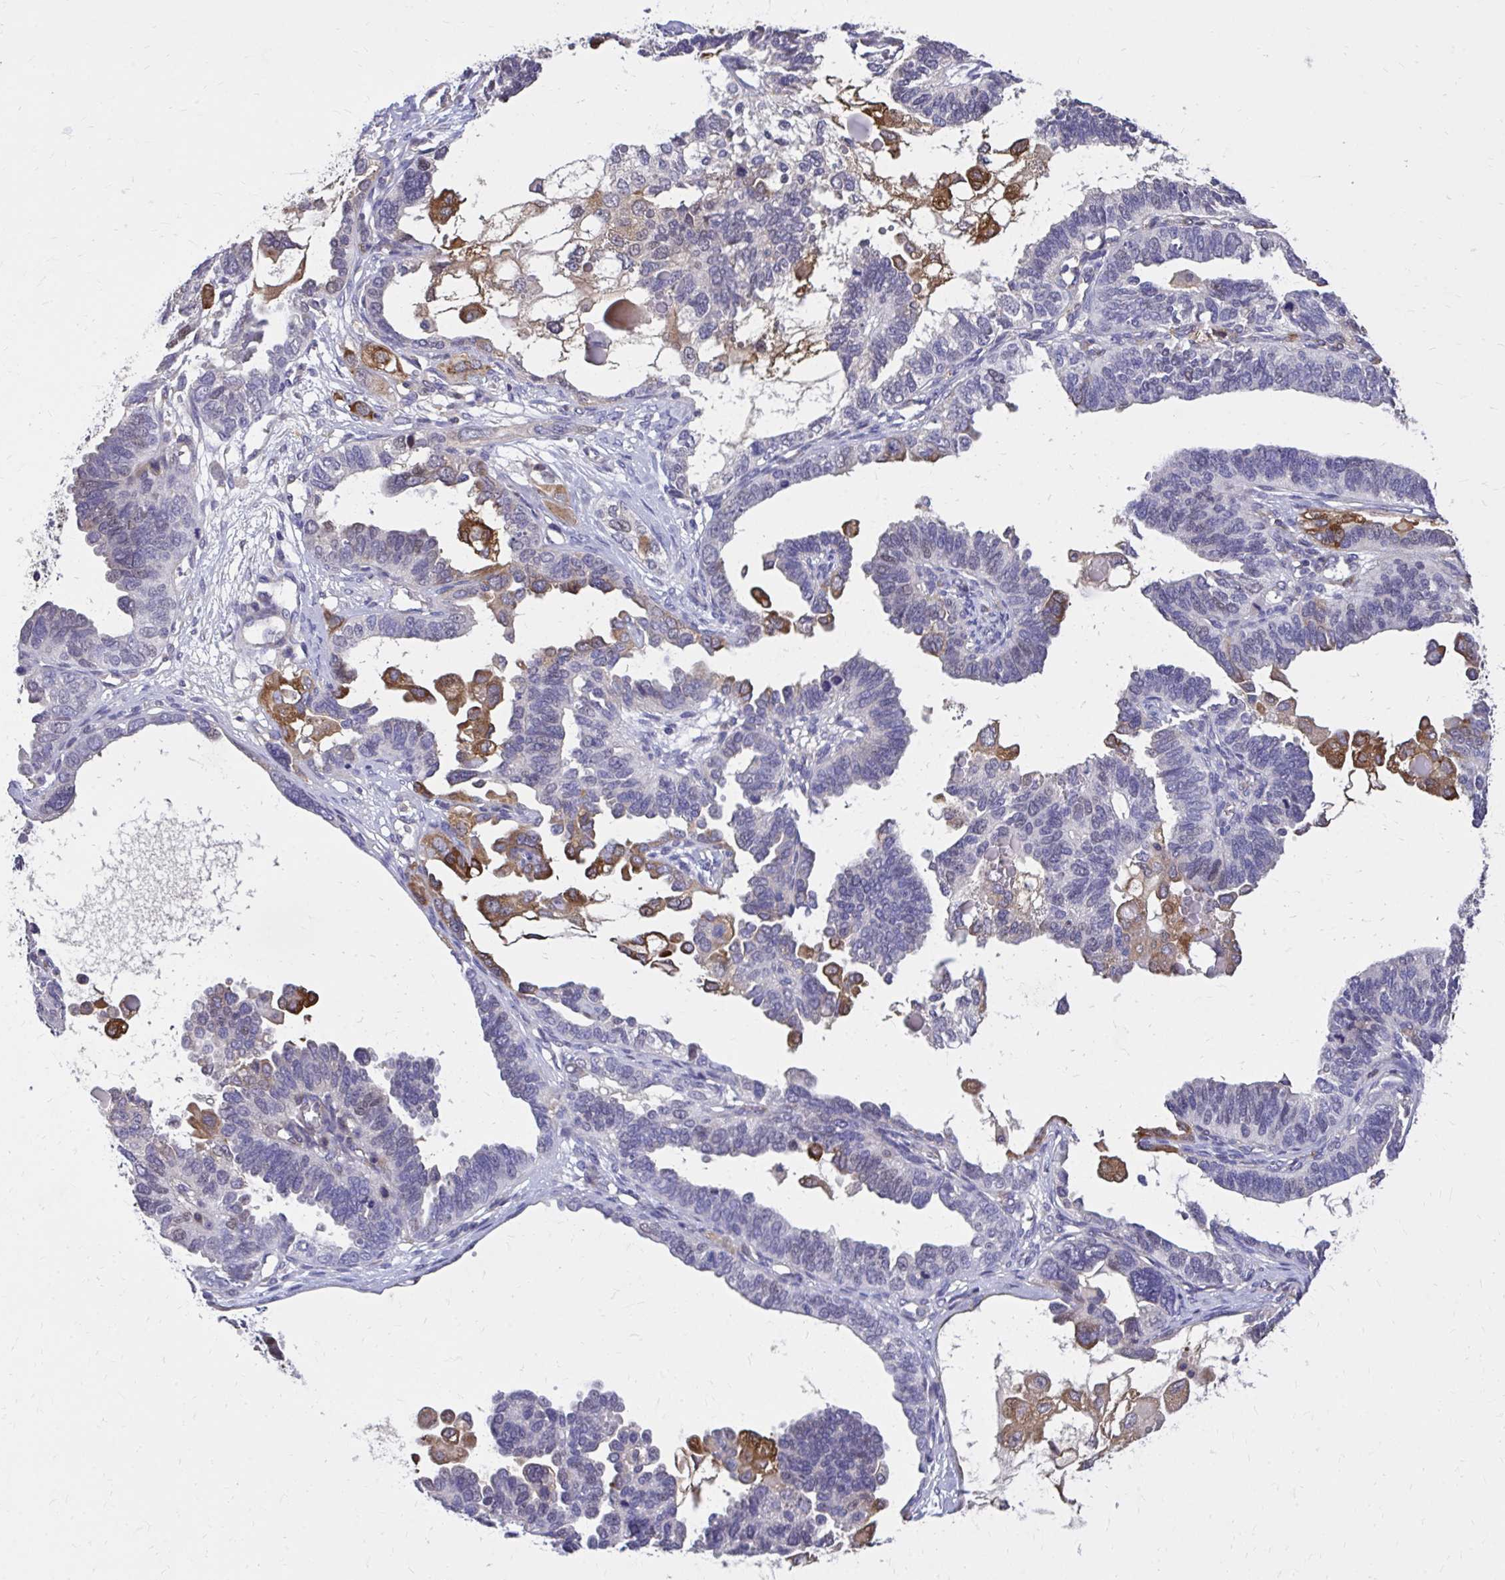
{"staining": {"intensity": "strong", "quantity": "<25%", "location": "cytoplasmic/membranous,nuclear"}, "tissue": "ovarian cancer", "cell_type": "Tumor cells", "image_type": "cancer", "snomed": [{"axis": "morphology", "description": "Cystadenocarcinoma, serous, NOS"}, {"axis": "topography", "description": "Ovary"}], "caption": "Strong cytoplasmic/membranous and nuclear protein expression is appreciated in approximately <25% of tumor cells in ovarian cancer.", "gene": "EPB41L1", "patient": {"sex": "female", "age": 51}}